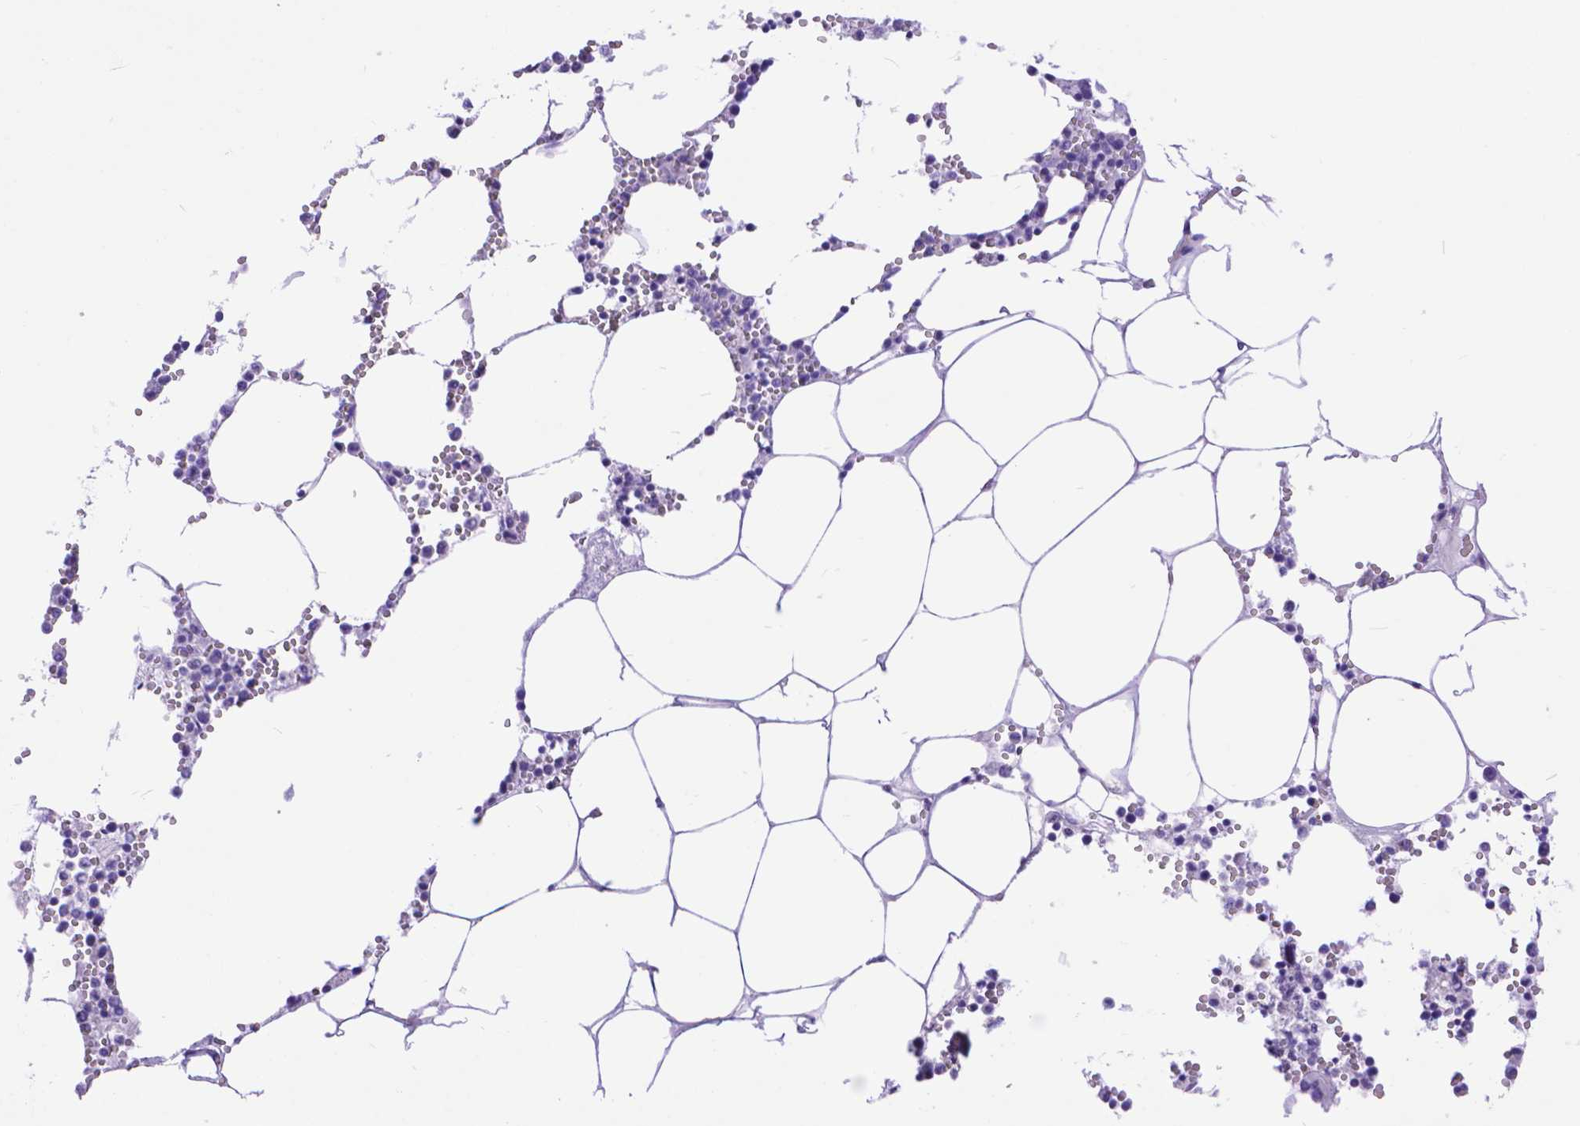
{"staining": {"intensity": "negative", "quantity": "none", "location": "none"}, "tissue": "bone marrow", "cell_type": "Hematopoietic cells", "image_type": "normal", "snomed": [{"axis": "morphology", "description": "Normal tissue, NOS"}, {"axis": "topography", "description": "Bone marrow"}], "caption": "This is a micrograph of immunohistochemistry staining of benign bone marrow, which shows no staining in hematopoietic cells.", "gene": "DHRS2", "patient": {"sex": "male", "age": 54}}